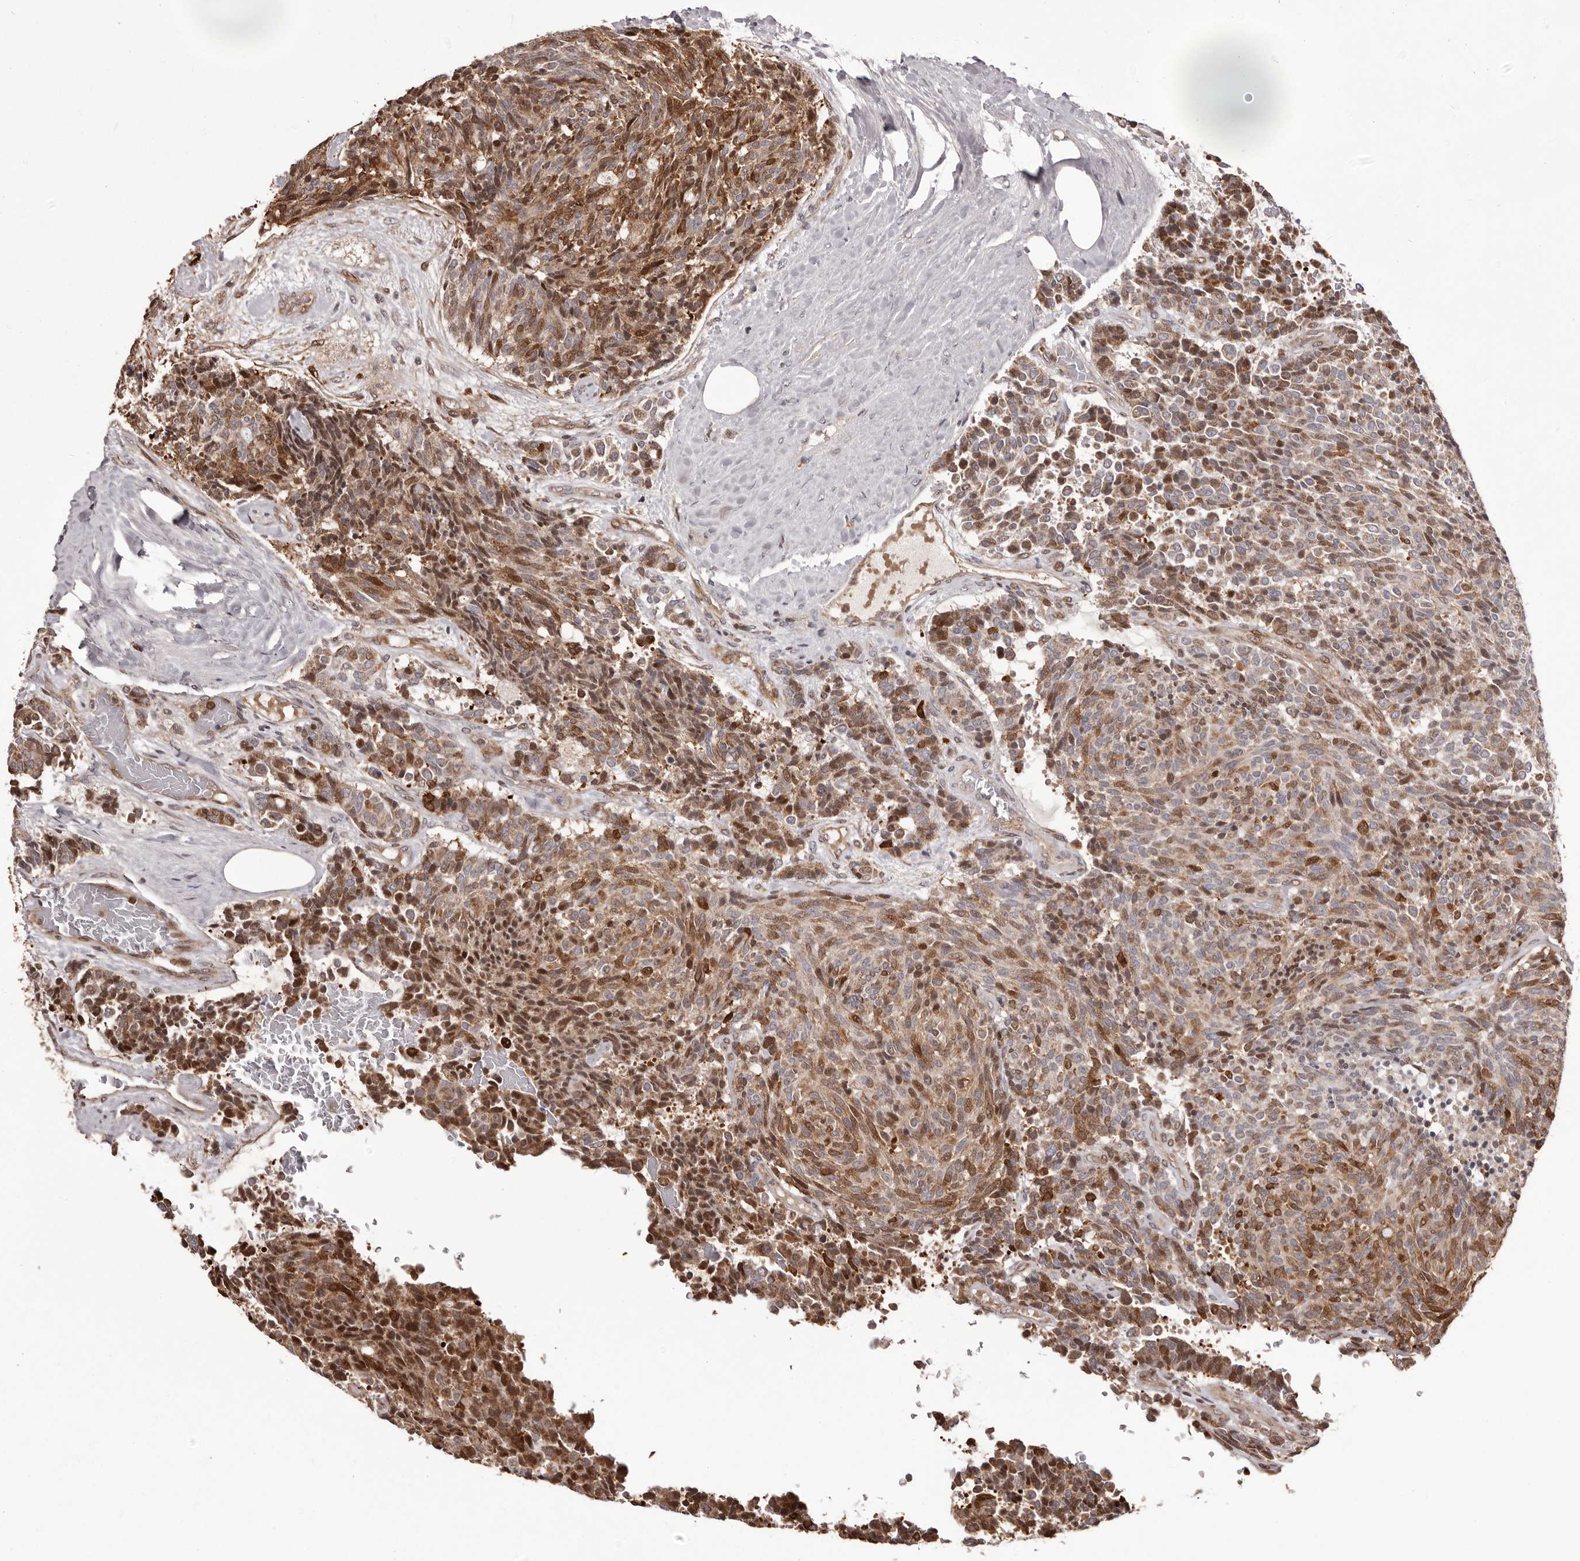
{"staining": {"intensity": "moderate", "quantity": "25%-75%", "location": "cytoplasmic/membranous"}, "tissue": "carcinoid", "cell_type": "Tumor cells", "image_type": "cancer", "snomed": [{"axis": "morphology", "description": "Carcinoid, malignant, NOS"}, {"axis": "topography", "description": "Pancreas"}], "caption": "Carcinoid tissue demonstrates moderate cytoplasmic/membranous positivity in approximately 25%-75% of tumor cells", "gene": "GFOD1", "patient": {"sex": "female", "age": 54}}